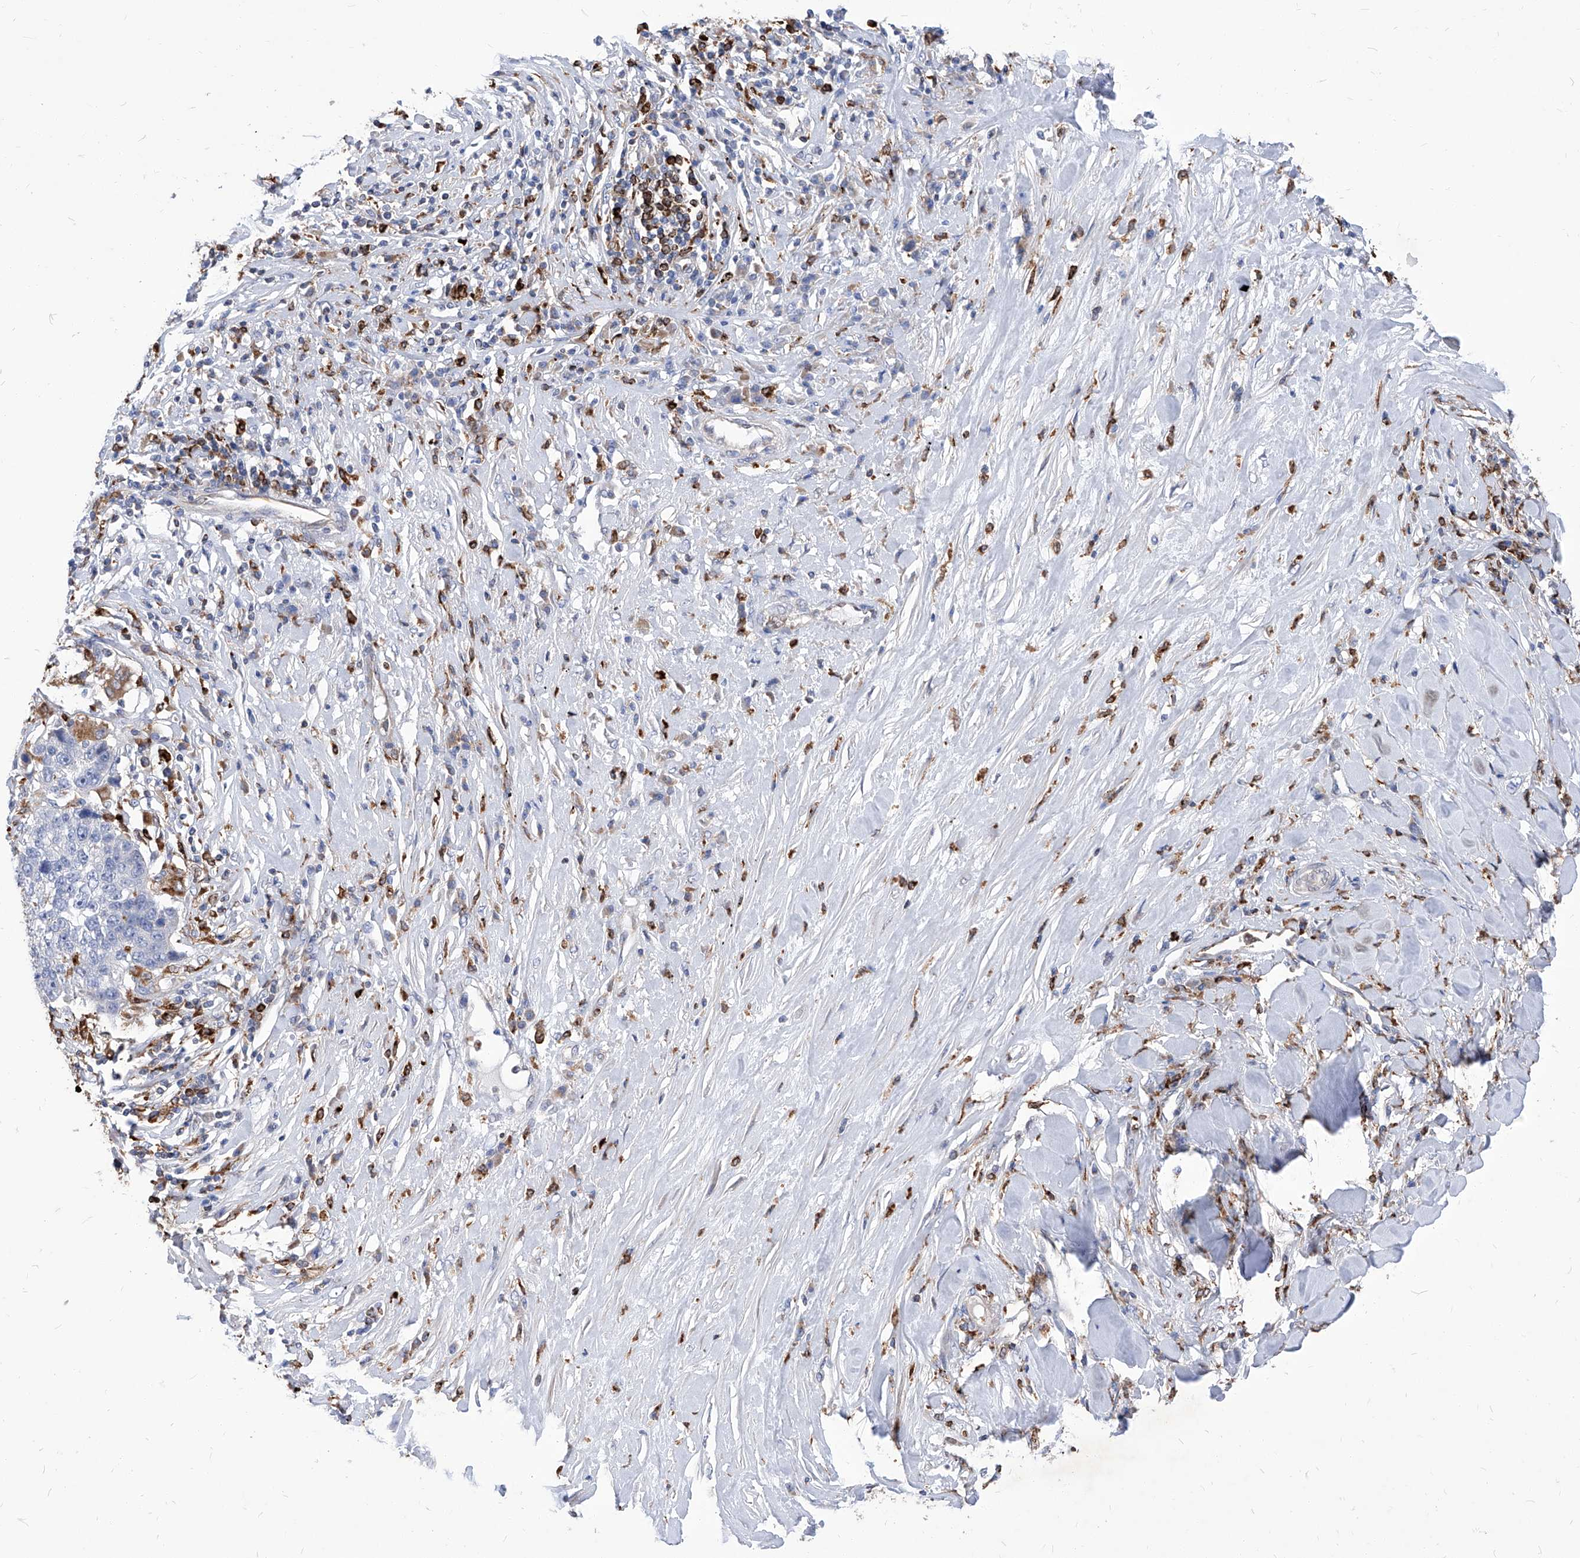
{"staining": {"intensity": "negative", "quantity": "none", "location": "none"}, "tissue": "lung cancer", "cell_type": "Tumor cells", "image_type": "cancer", "snomed": [{"axis": "morphology", "description": "Squamous cell carcinoma, NOS"}, {"axis": "topography", "description": "Lung"}], "caption": "There is no significant staining in tumor cells of lung squamous cell carcinoma.", "gene": "UBOX5", "patient": {"sex": "male", "age": 66}}